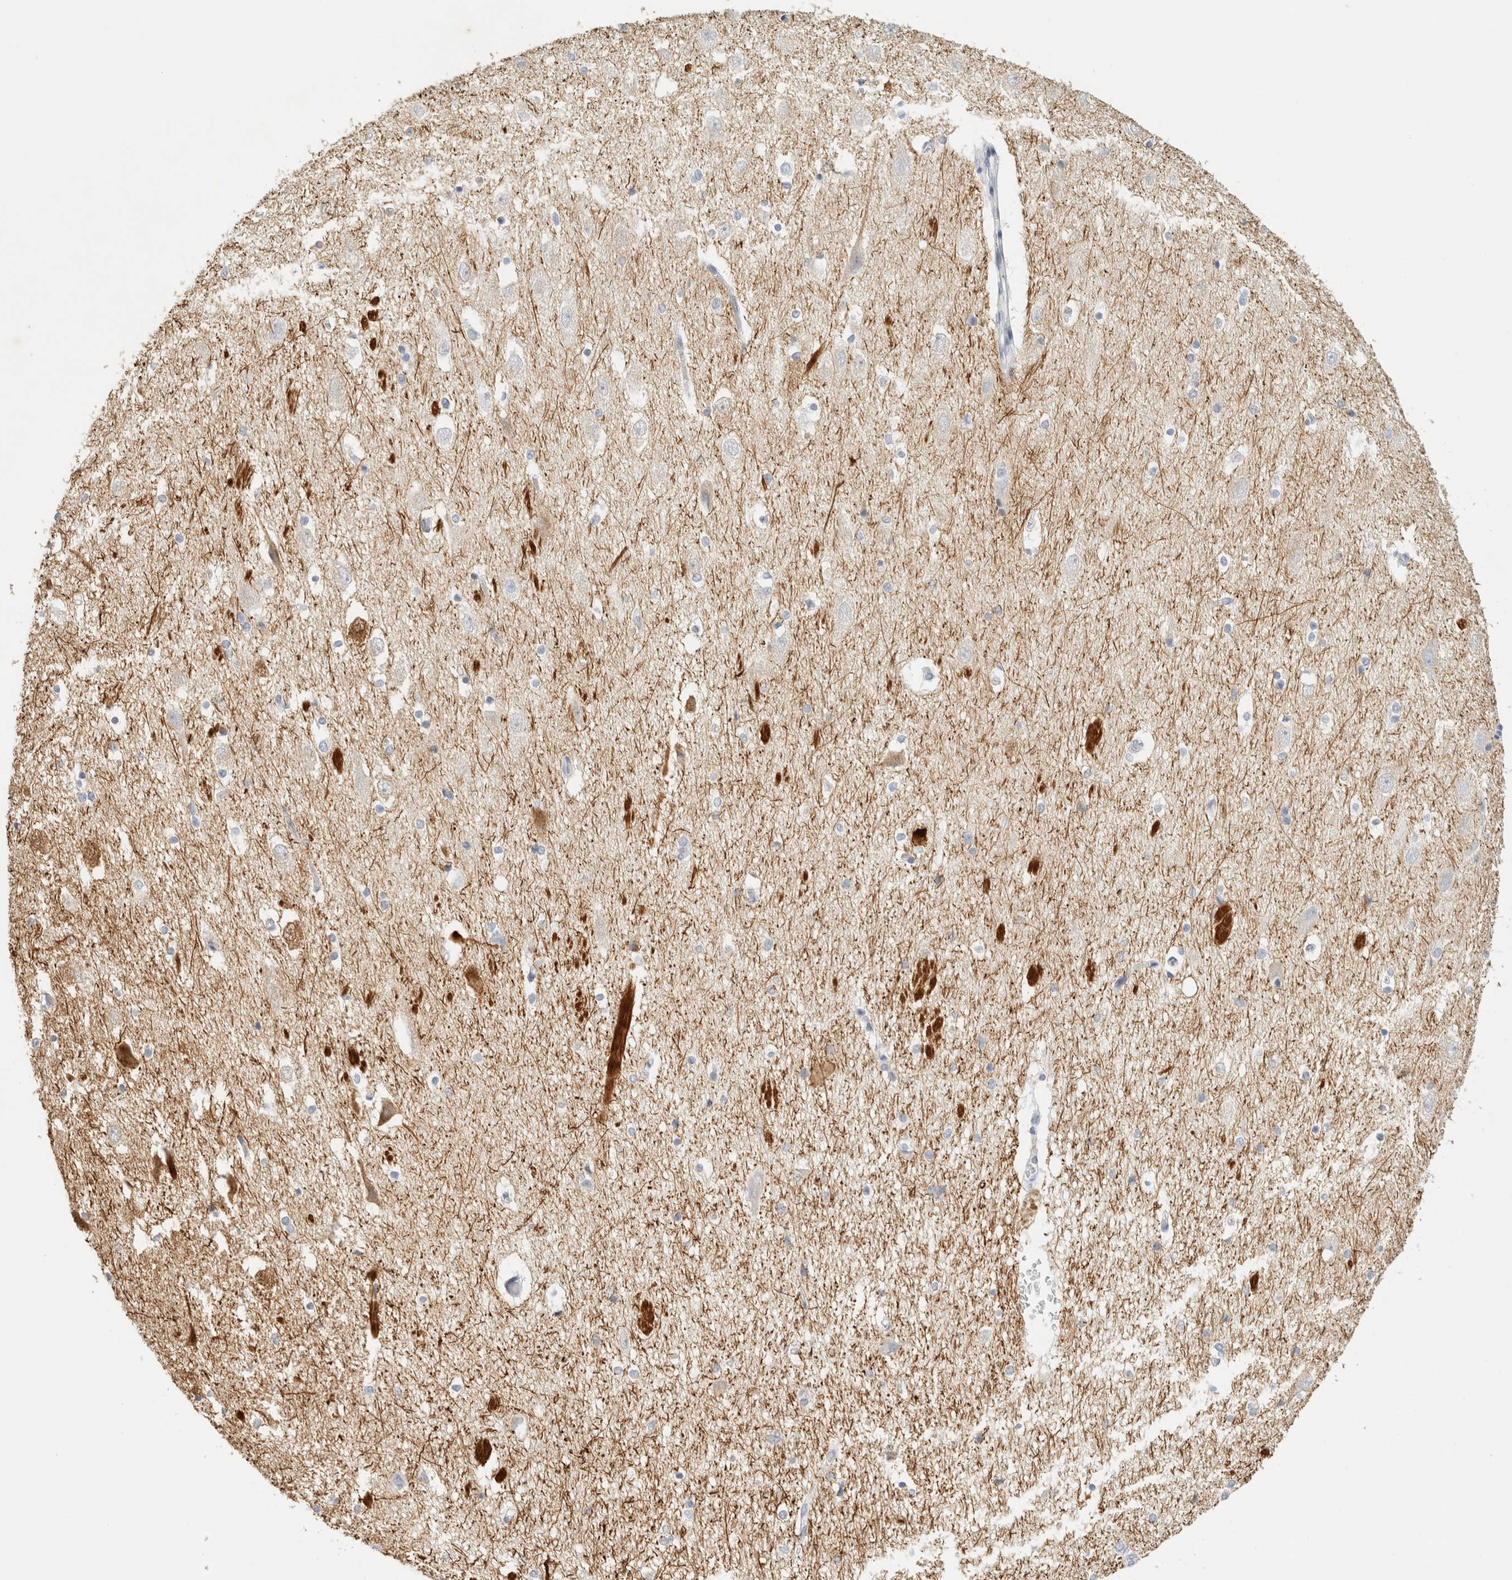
{"staining": {"intensity": "negative", "quantity": "none", "location": "none"}, "tissue": "hippocampus", "cell_type": "Glial cells", "image_type": "normal", "snomed": [{"axis": "morphology", "description": "Normal tissue, NOS"}, {"axis": "topography", "description": "Hippocampus"}], "caption": "DAB (3,3'-diaminobenzidine) immunohistochemical staining of normal human hippocampus reveals no significant staining in glial cells.", "gene": "NEFM", "patient": {"sex": "female", "age": 19}}